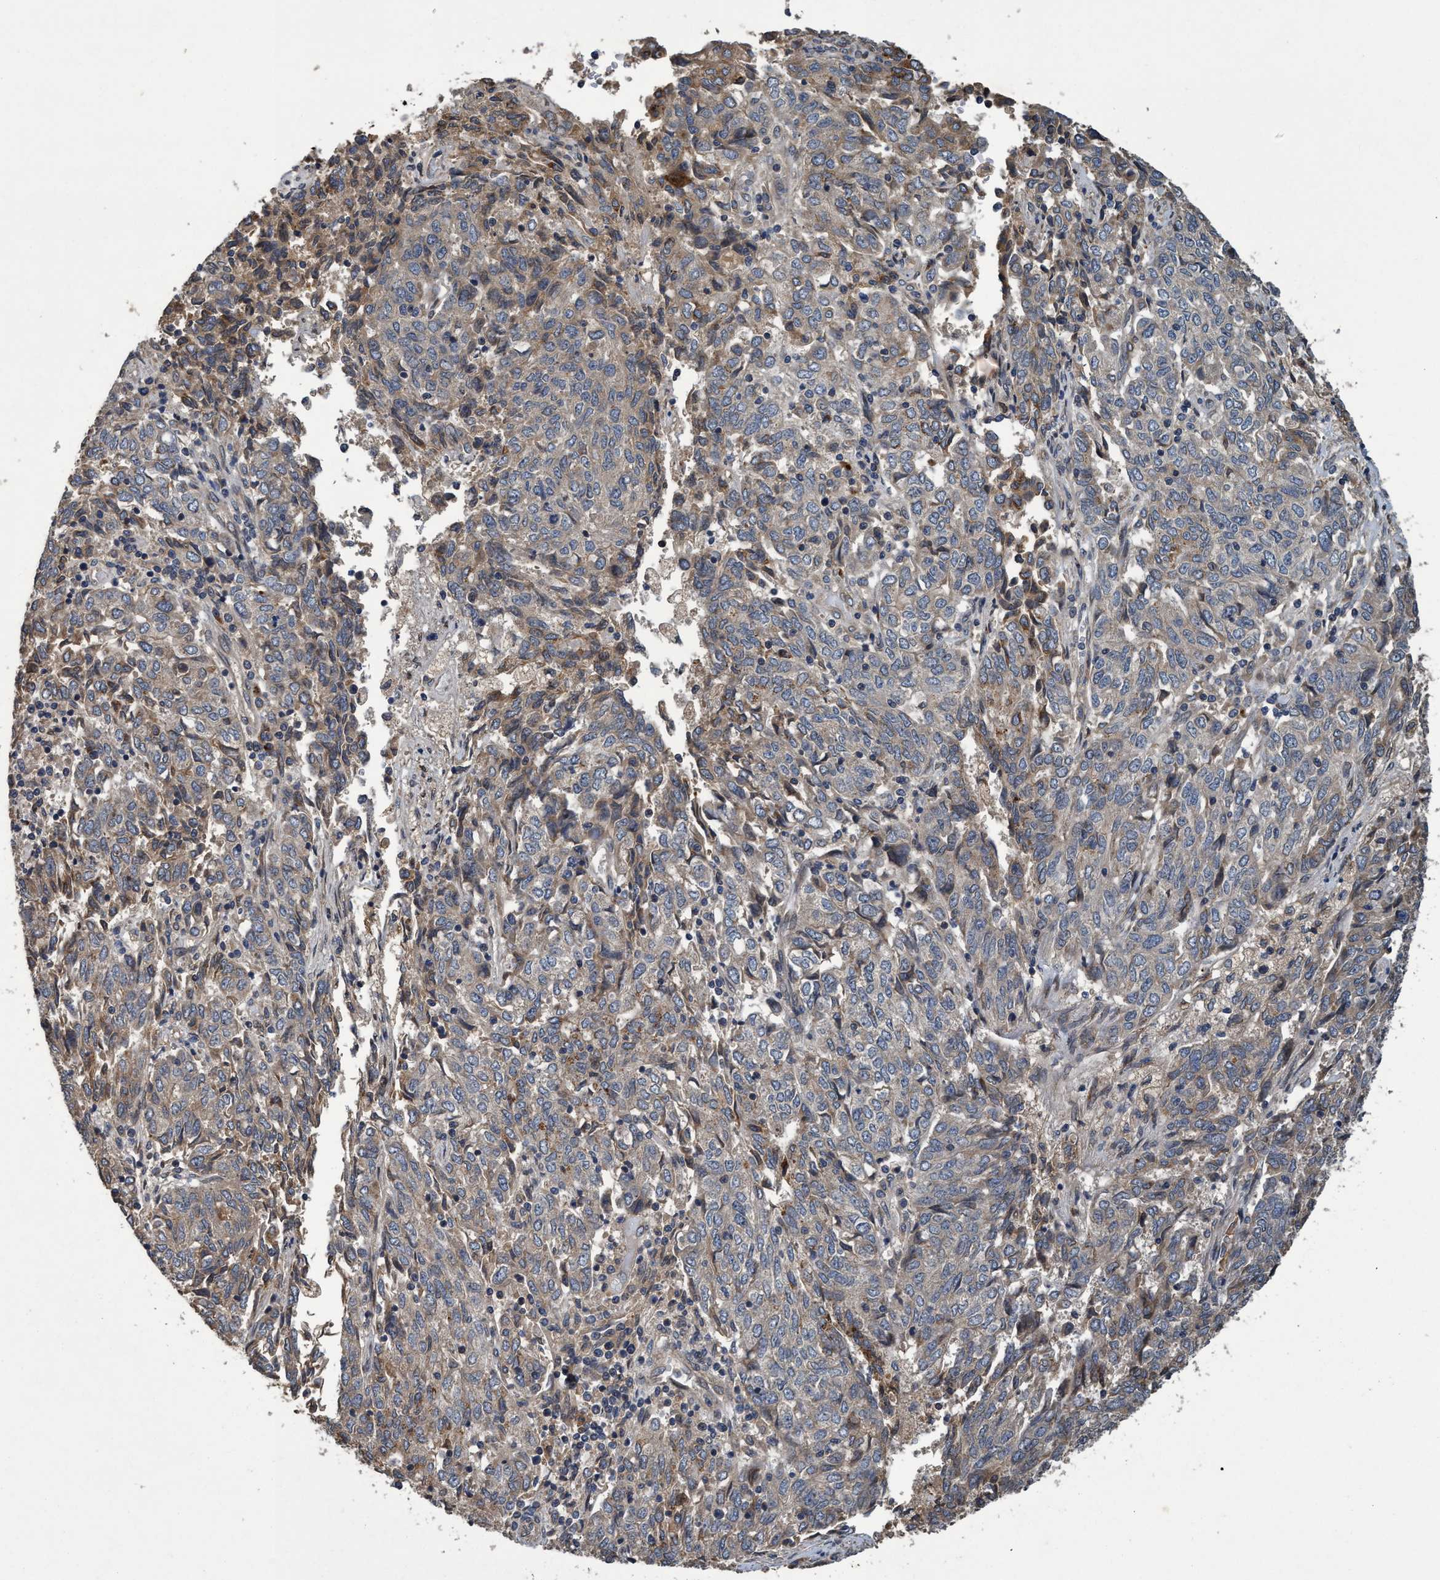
{"staining": {"intensity": "weak", "quantity": "<25%", "location": "cytoplasmic/membranous"}, "tissue": "endometrial cancer", "cell_type": "Tumor cells", "image_type": "cancer", "snomed": [{"axis": "morphology", "description": "Adenocarcinoma, NOS"}, {"axis": "topography", "description": "Endometrium"}], "caption": "The histopathology image demonstrates no significant positivity in tumor cells of adenocarcinoma (endometrial). Brightfield microscopy of immunohistochemistry stained with DAB (3,3'-diaminobenzidine) (brown) and hematoxylin (blue), captured at high magnification.", "gene": "MACC1", "patient": {"sex": "female", "age": 80}}